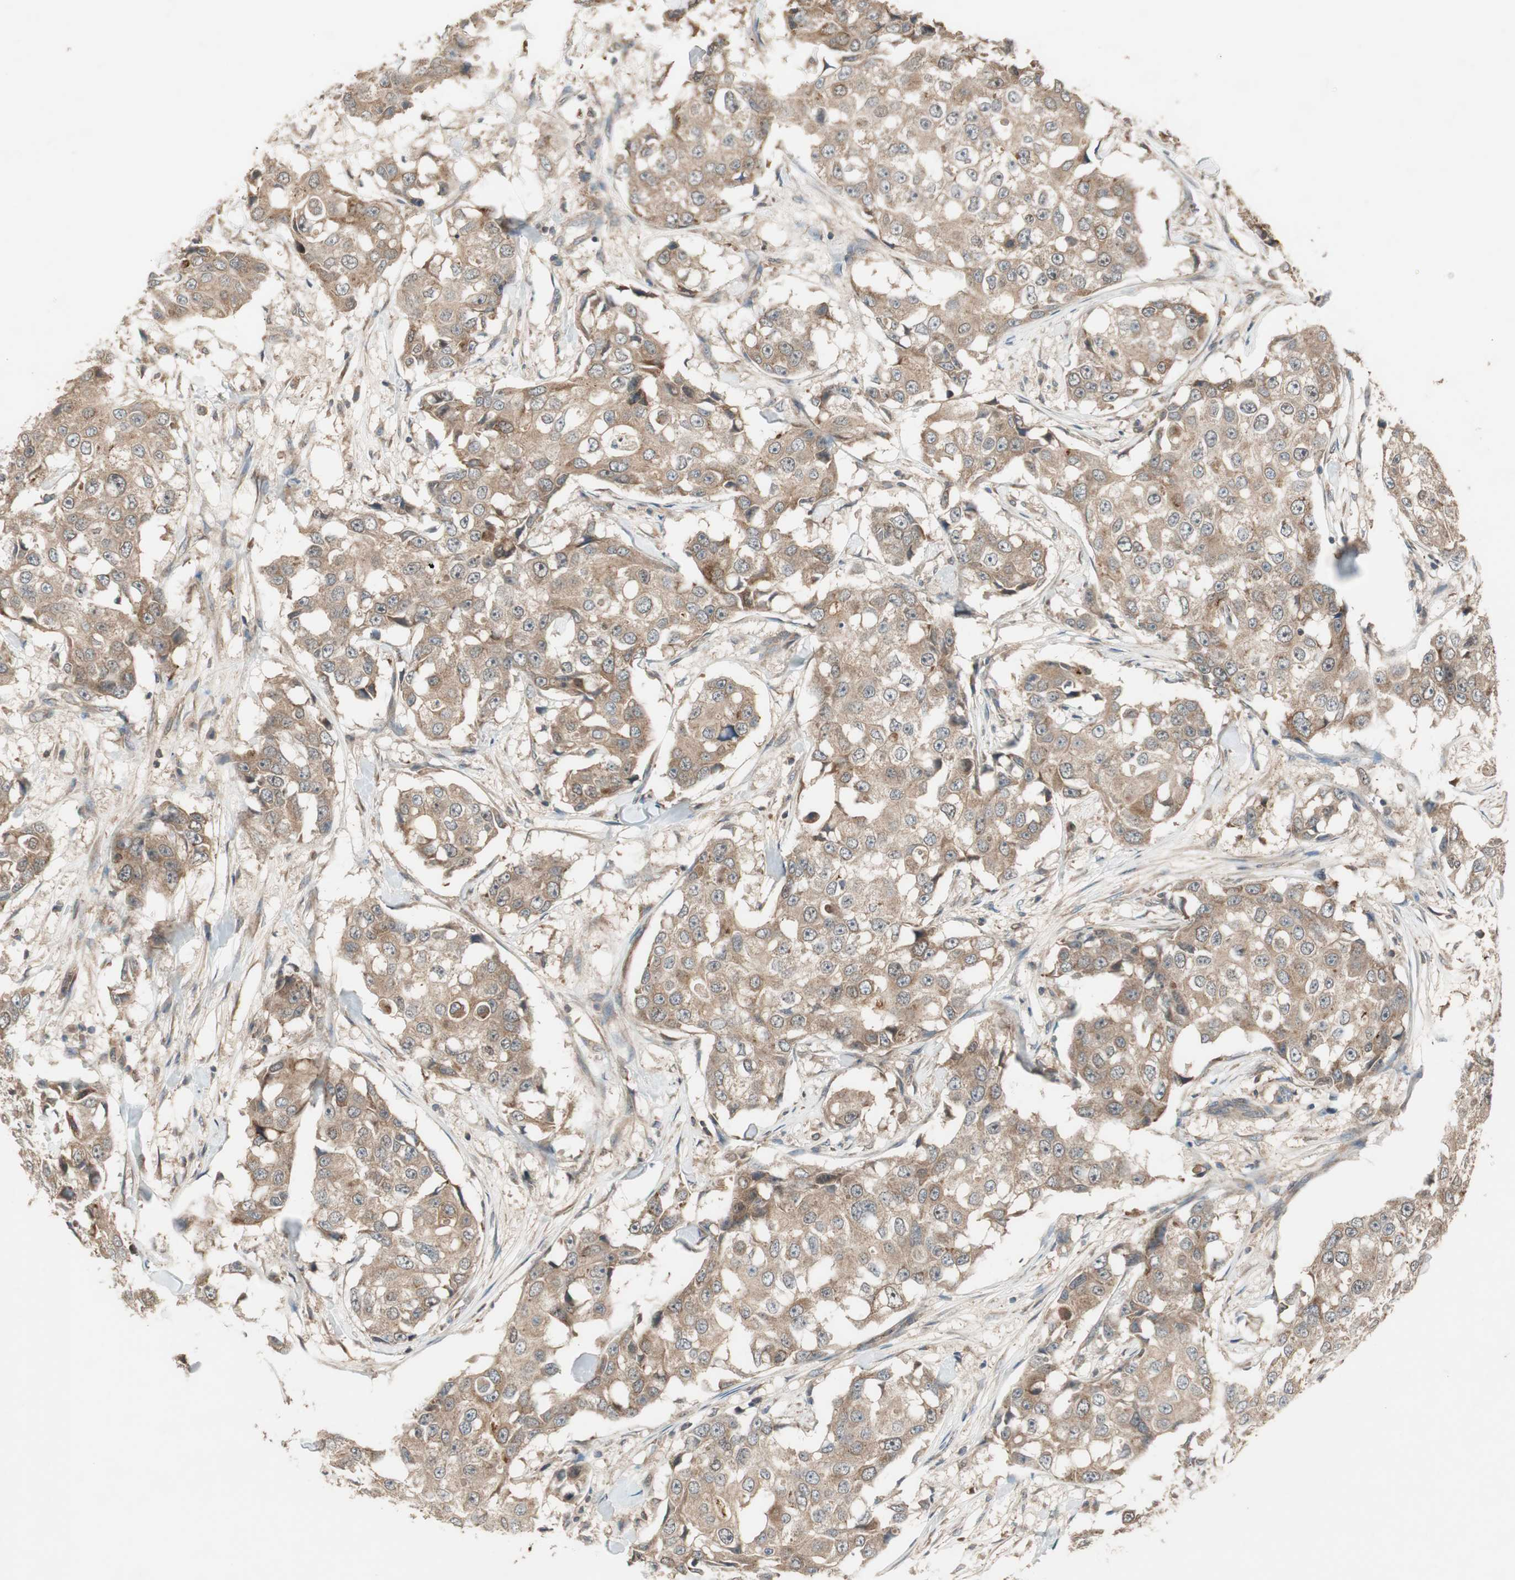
{"staining": {"intensity": "weak", "quantity": ">75%", "location": "cytoplasmic/membranous"}, "tissue": "breast cancer", "cell_type": "Tumor cells", "image_type": "cancer", "snomed": [{"axis": "morphology", "description": "Duct carcinoma"}, {"axis": "topography", "description": "Breast"}], "caption": "Protein expression analysis of breast cancer (invasive ductal carcinoma) exhibits weak cytoplasmic/membranous expression in about >75% of tumor cells.", "gene": "ATP6AP2", "patient": {"sex": "female", "age": 27}}